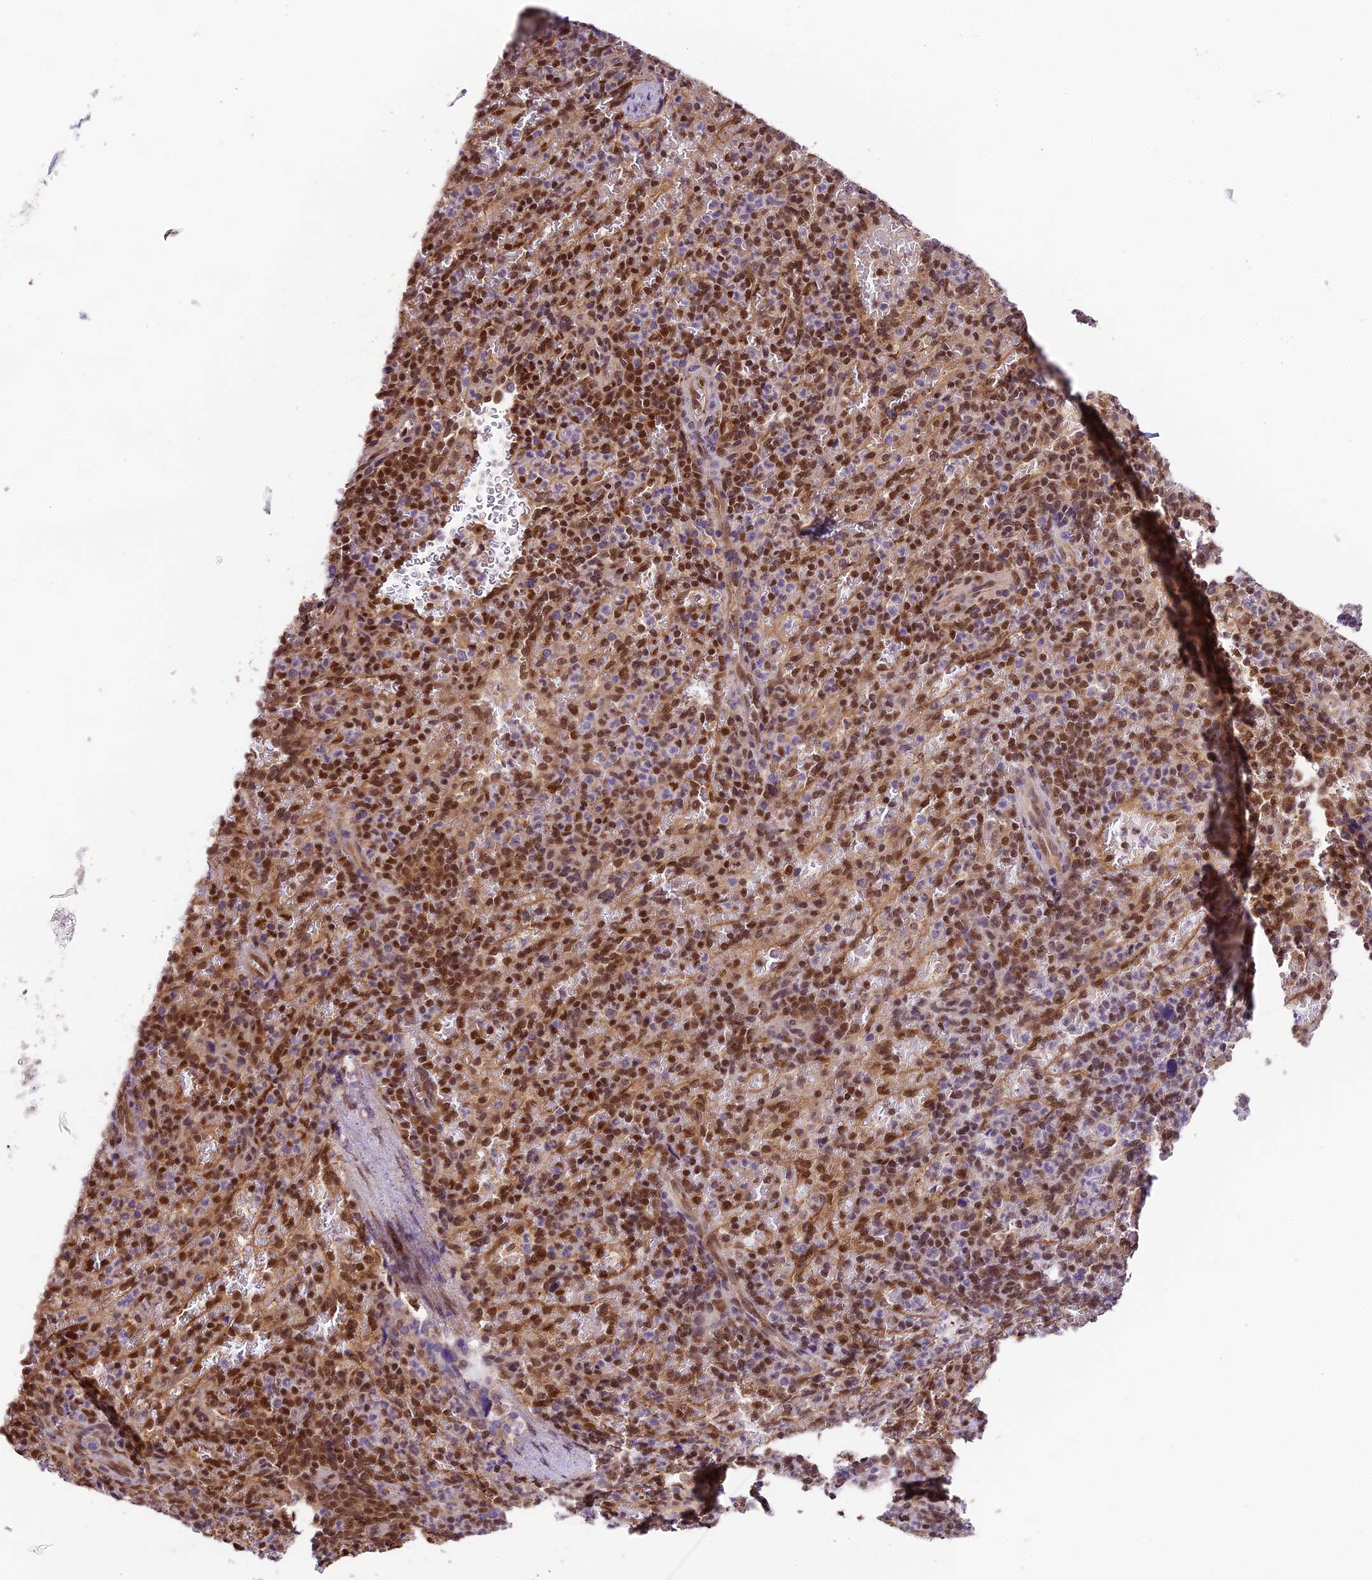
{"staining": {"intensity": "strong", "quantity": "25%-75%", "location": "nuclear"}, "tissue": "spleen", "cell_type": "Cells in red pulp", "image_type": "normal", "snomed": [{"axis": "morphology", "description": "Normal tissue, NOS"}, {"axis": "topography", "description": "Spleen"}], "caption": "Protein staining shows strong nuclear positivity in about 25%-75% of cells in red pulp in benign spleen.", "gene": "TRIM22", "patient": {"sex": "female", "age": 74}}